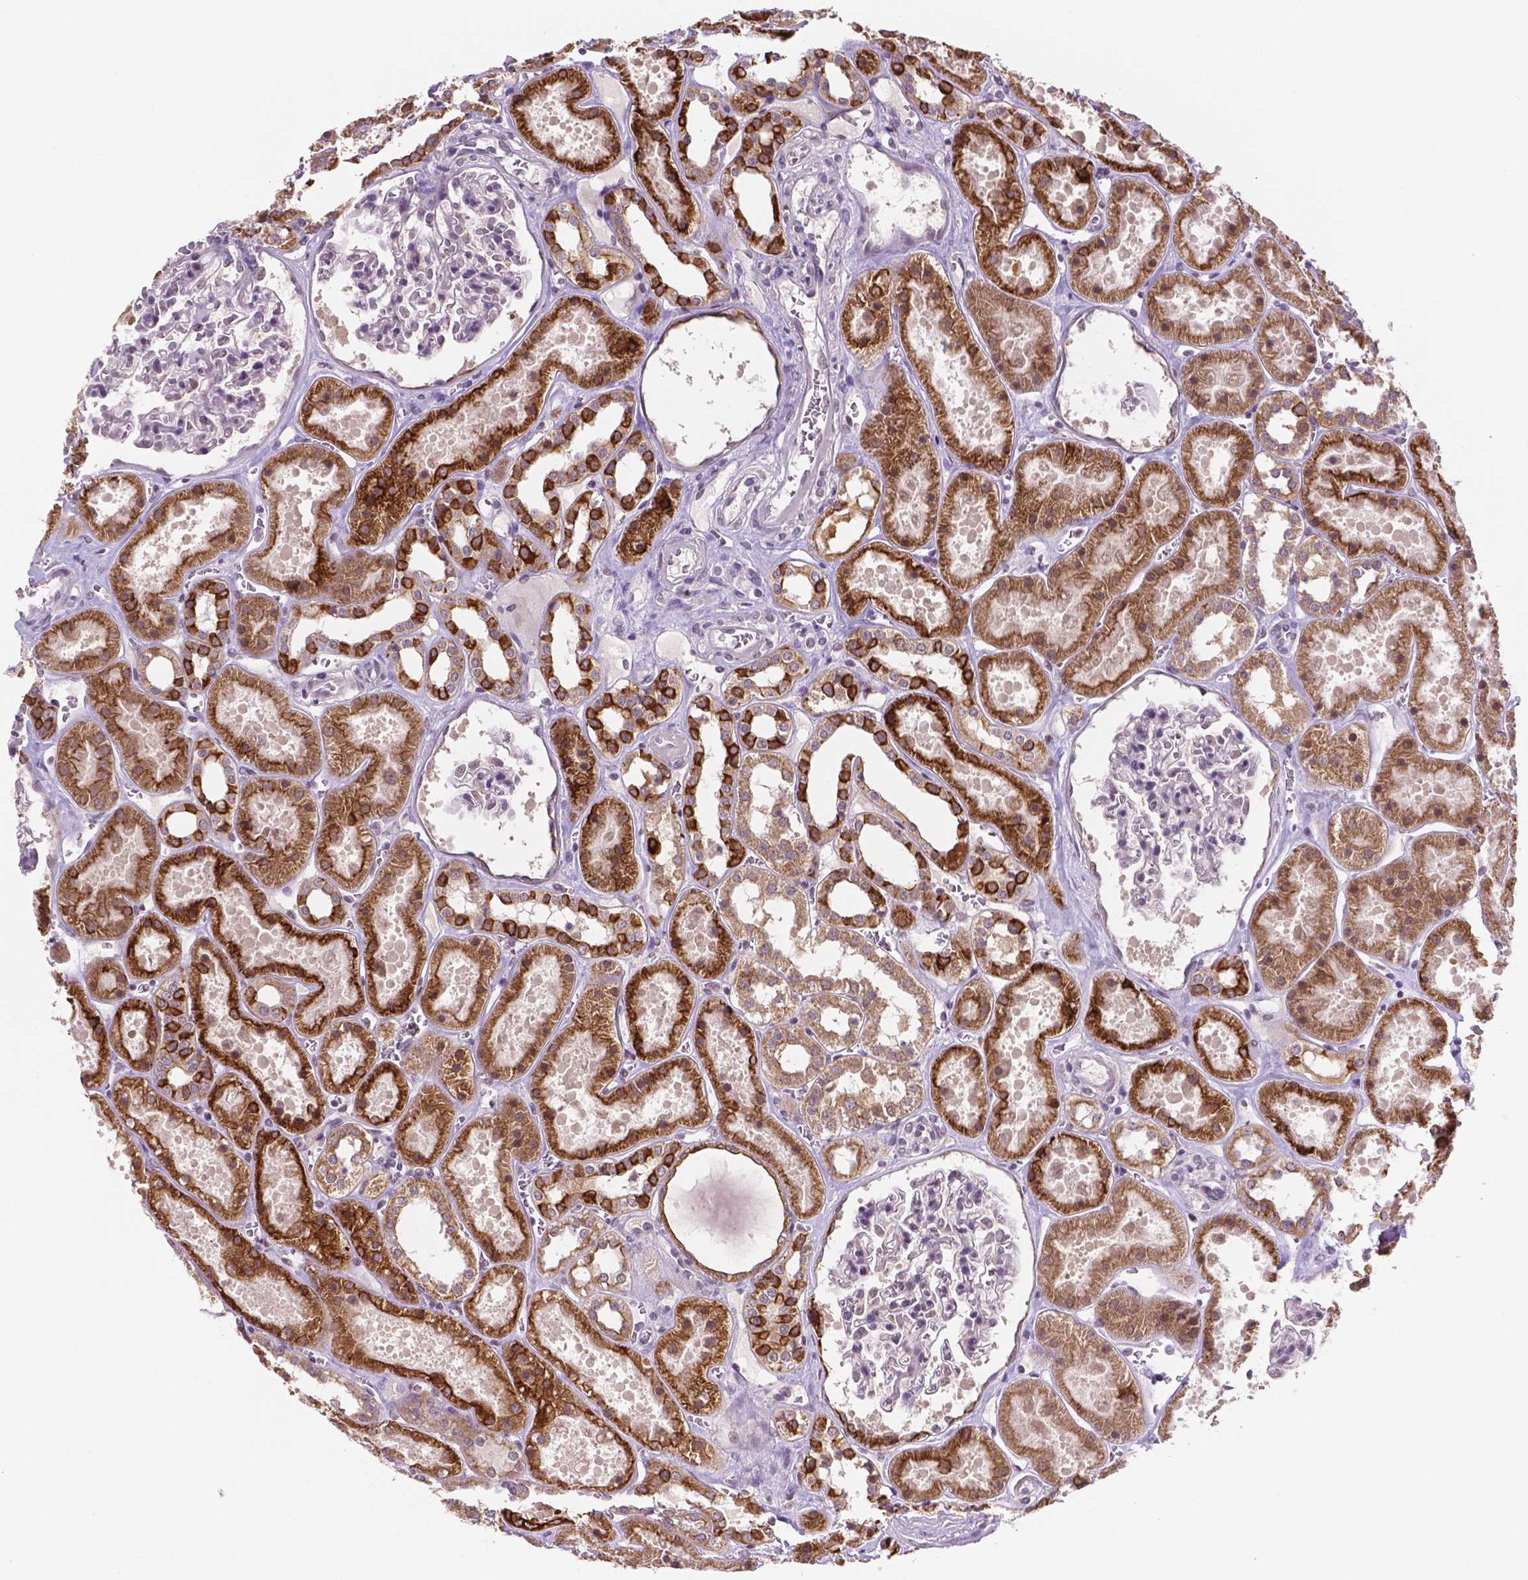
{"staining": {"intensity": "negative", "quantity": "none", "location": "none"}, "tissue": "kidney", "cell_type": "Cells in glomeruli", "image_type": "normal", "snomed": [{"axis": "morphology", "description": "Normal tissue, NOS"}, {"axis": "topography", "description": "Kidney"}], "caption": "Human kidney stained for a protein using IHC demonstrates no positivity in cells in glomeruli.", "gene": "SHLD3", "patient": {"sex": "female", "age": 41}}